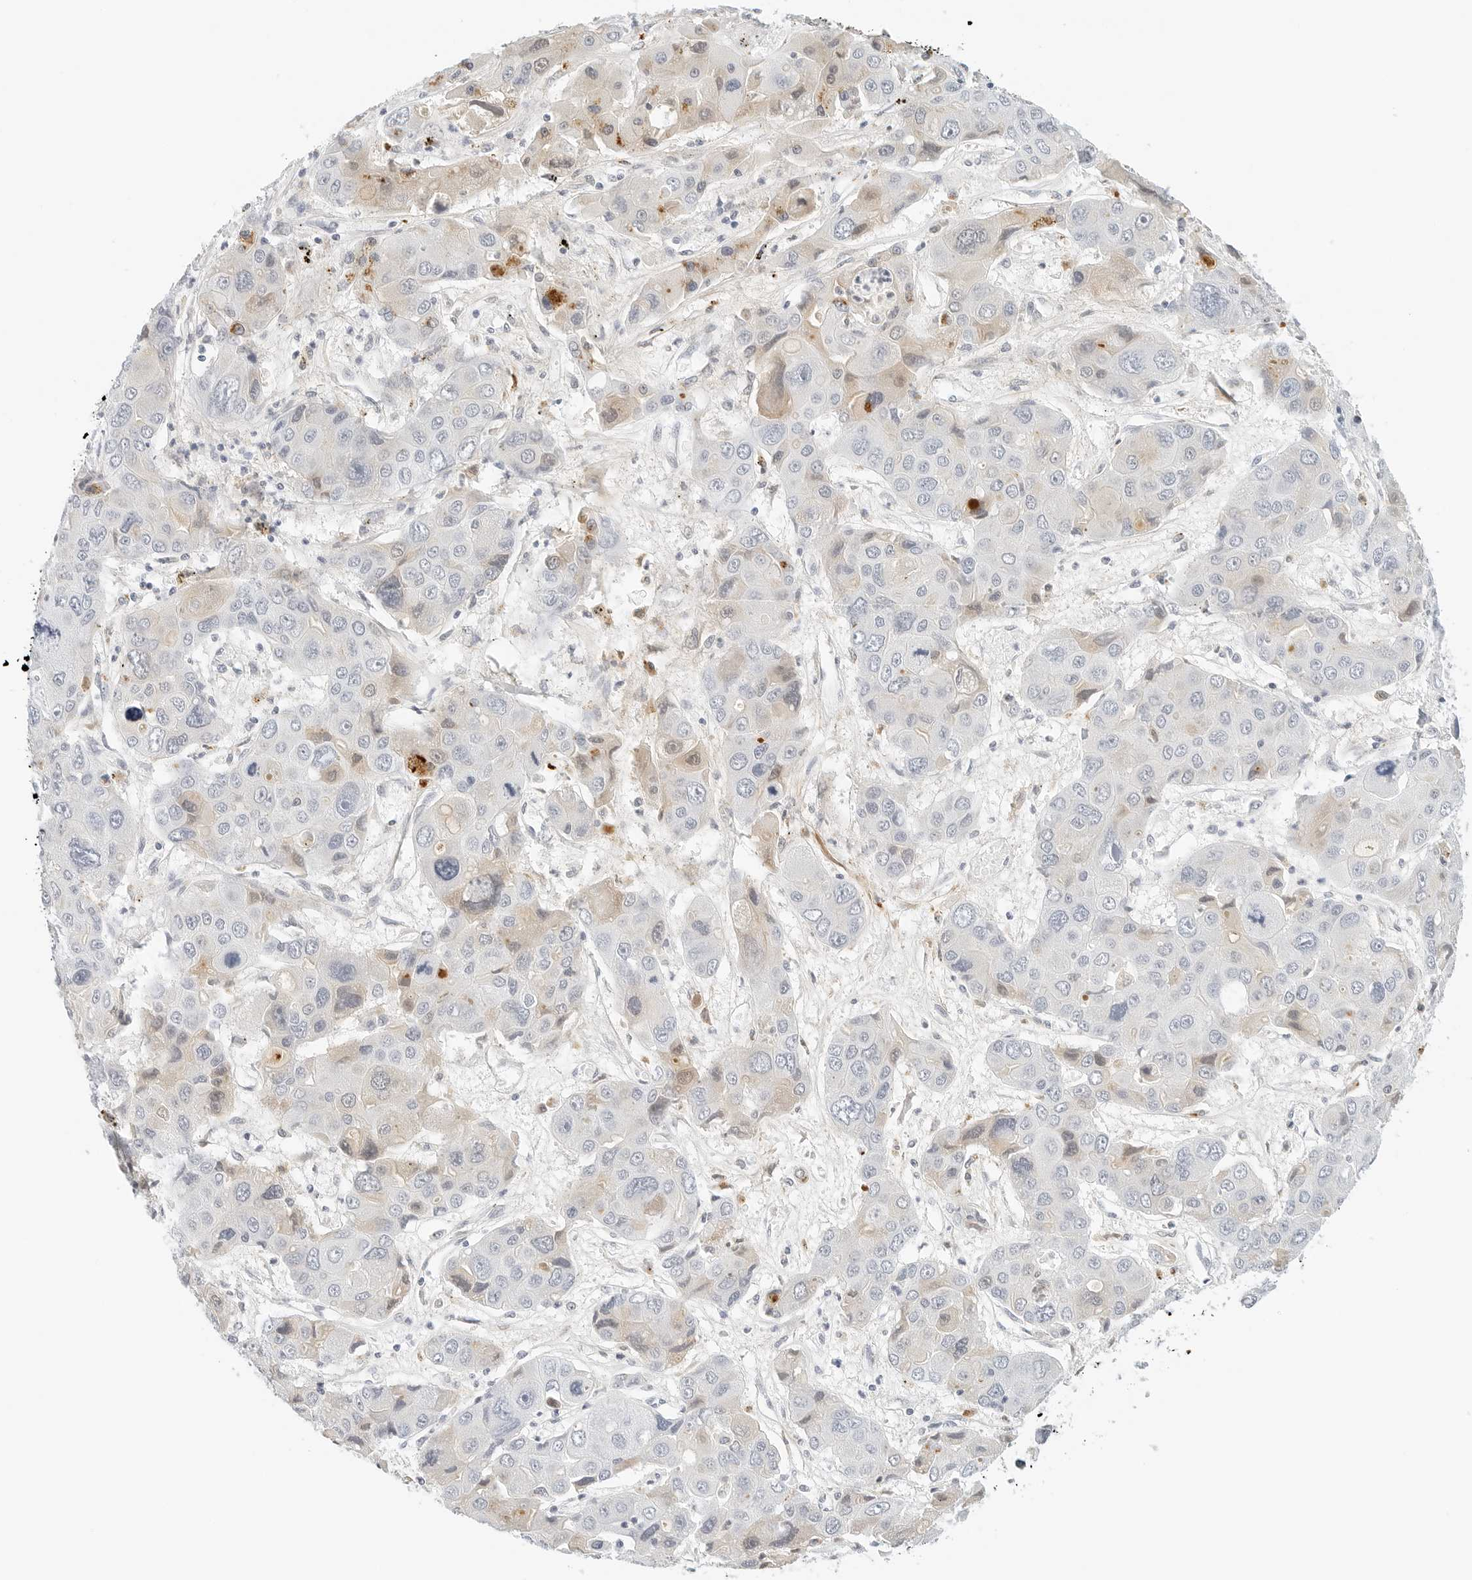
{"staining": {"intensity": "negative", "quantity": "none", "location": "none"}, "tissue": "liver cancer", "cell_type": "Tumor cells", "image_type": "cancer", "snomed": [{"axis": "morphology", "description": "Cholangiocarcinoma"}, {"axis": "topography", "description": "Liver"}], "caption": "This is a histopathology image of immunohistochemistry (IHC) staining of liver cancer (cholangiocarcinoma), which shows no expression in tumor cells.", "gene": "PKDCC", "patient": {"sex": "male", "age": 67}}